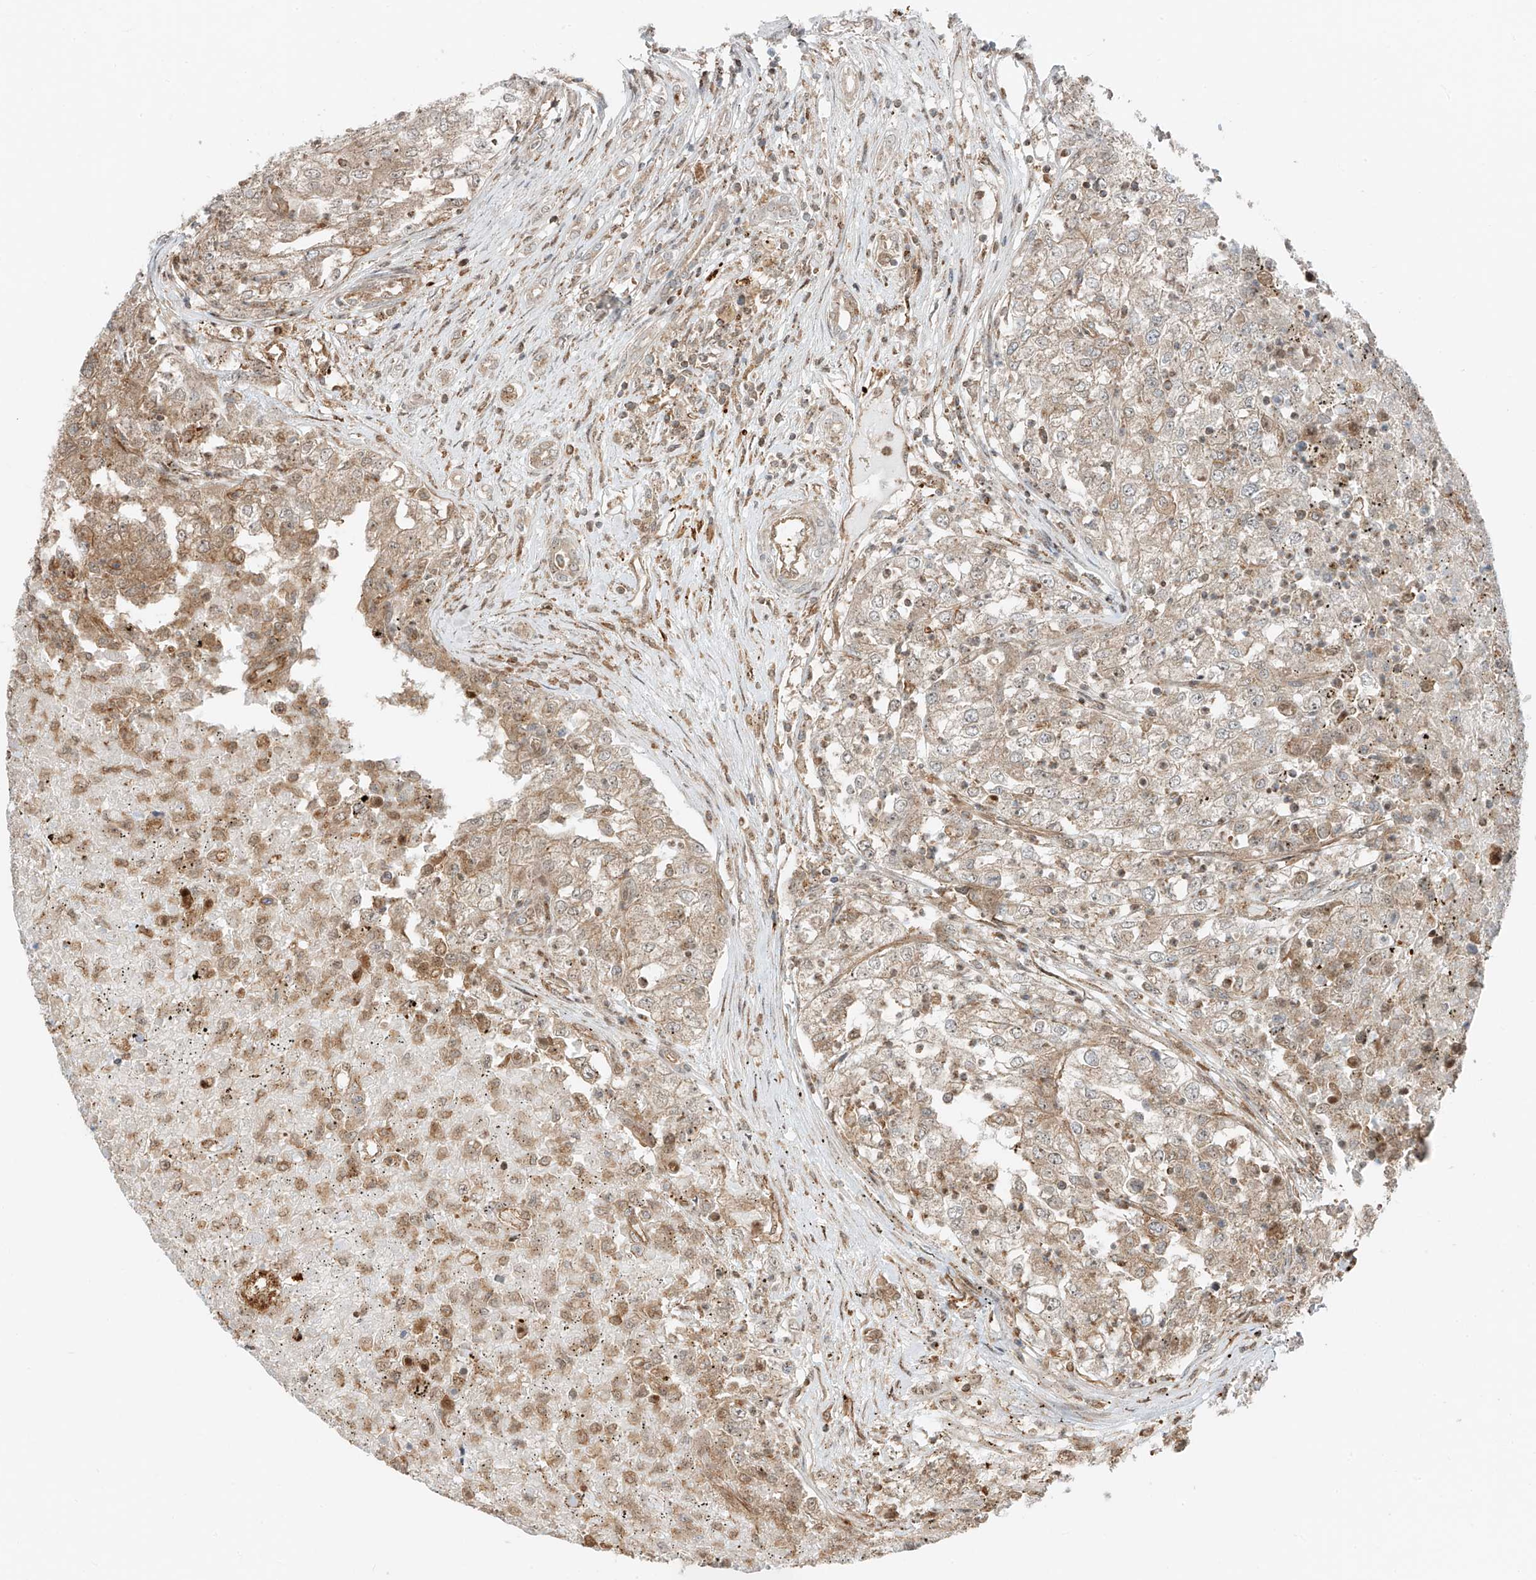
{"staining": {"intensity": "weak", "quantity": "<25%", "location": "cytoplasmic/membranous"}, "tissue": "renal cancer", "cell_type": "Tumor cells", "image_type": "cancer", "snomed": [{"axis": "morphology", "description": "Adenocarcinoma, NOS"}, {"axis": "topography", "description": "Kidney"}], "caption": "The immunohistochemistry (IHC) image has no significant expression in tumor cells of renal cancer tissue.", "gene": "USP48", "patient": {"sex": "female", "age": 54}}